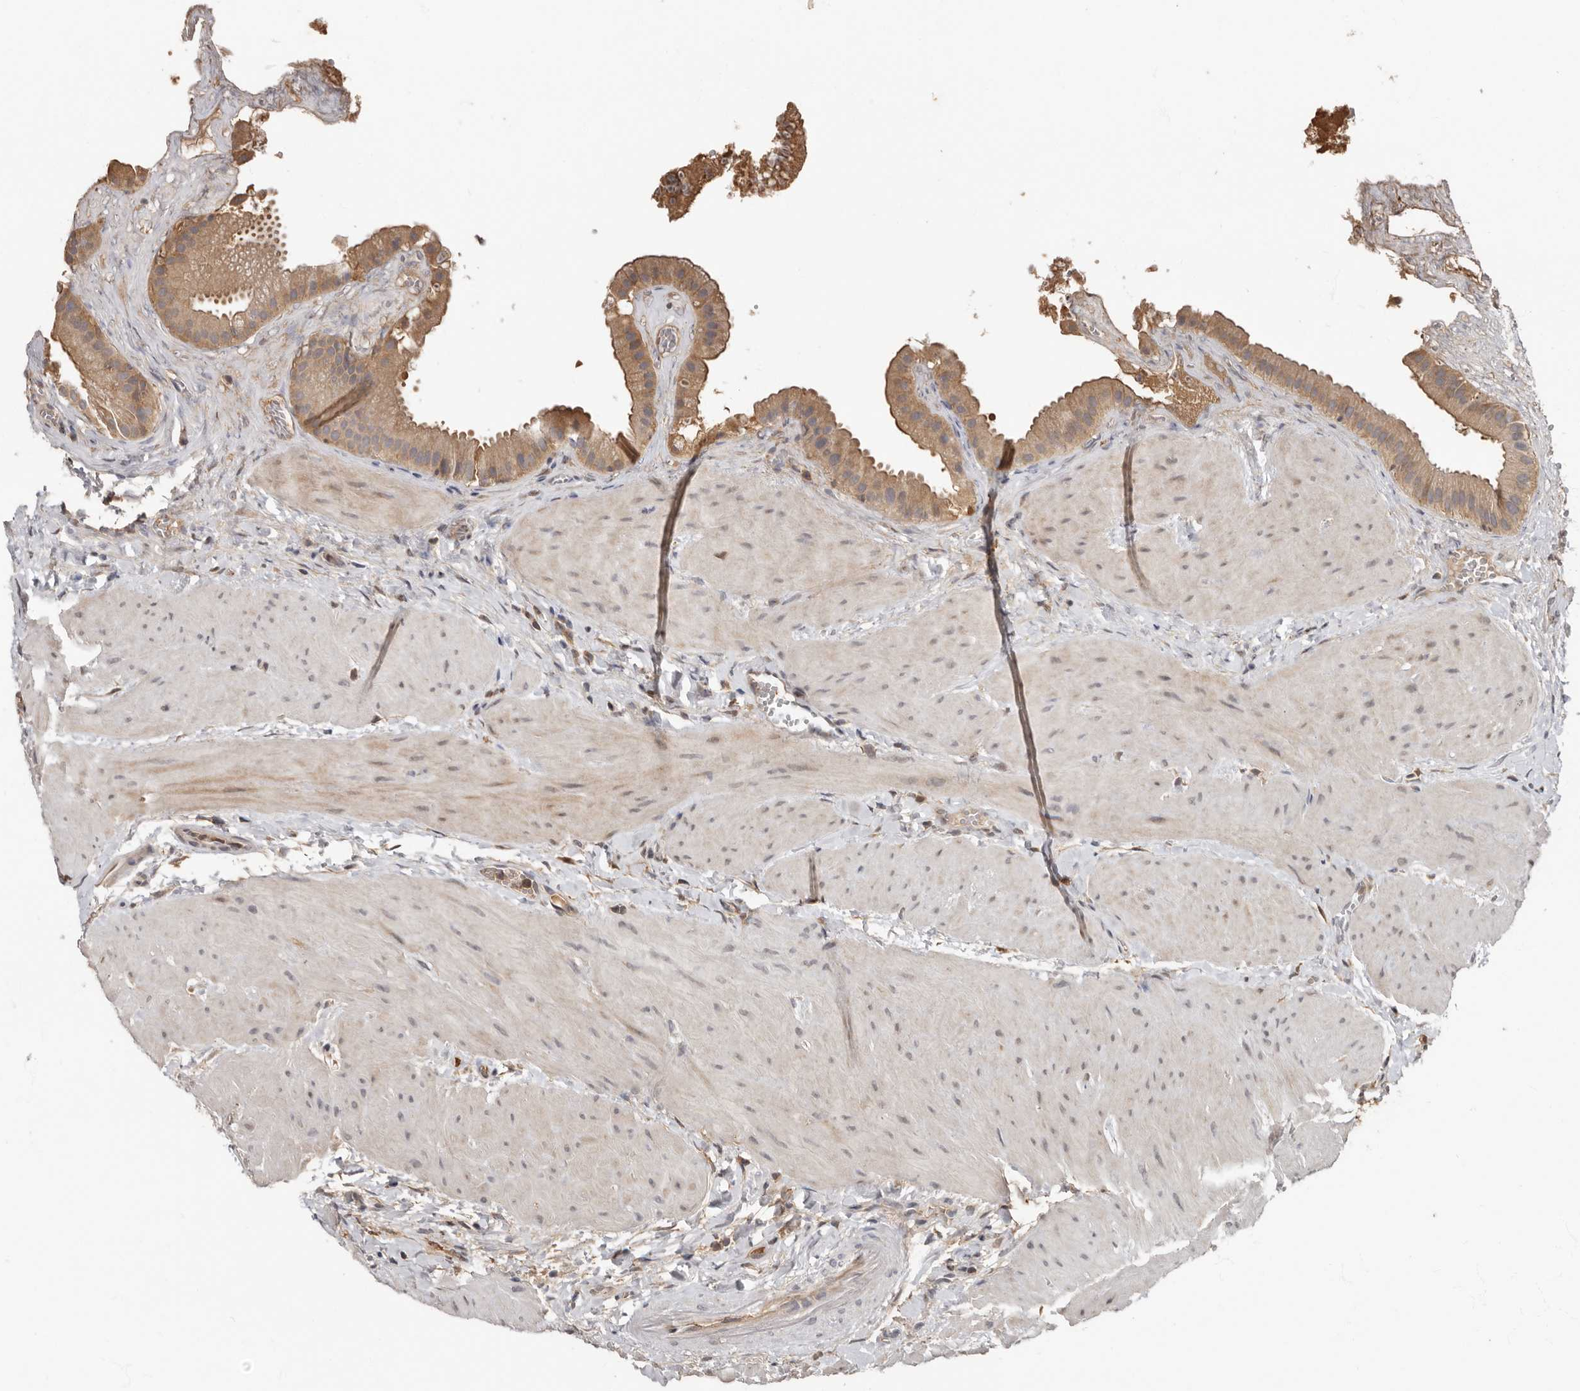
{"staining": {"intensity": "moderate", "quantity": ">75%", "location": "cytoplasmic/membranous"}, "tissue": "gallbladder", "cell_type": "Glandular cells", "image_type": "normal", "snomed": [{"axis": "morphology", "description": "Normal tissue, NOS"}, {"axis": "topography", "description": "Gallbladder"}], "caption": "Glandular cells exhibit medium levels of moderate cytoplasmic/membranous positivity in approximately >75% of cells in normal gallbladder. The staining was performed using DAB (3,3'-diaminobenzidine) to visualize the protein expression in brown, while the nuclei were stained in blue with hematoxylin (Magnification: 20x).", "gene": "LRGUK", "patient": {"sex": "male", "age": 55}}